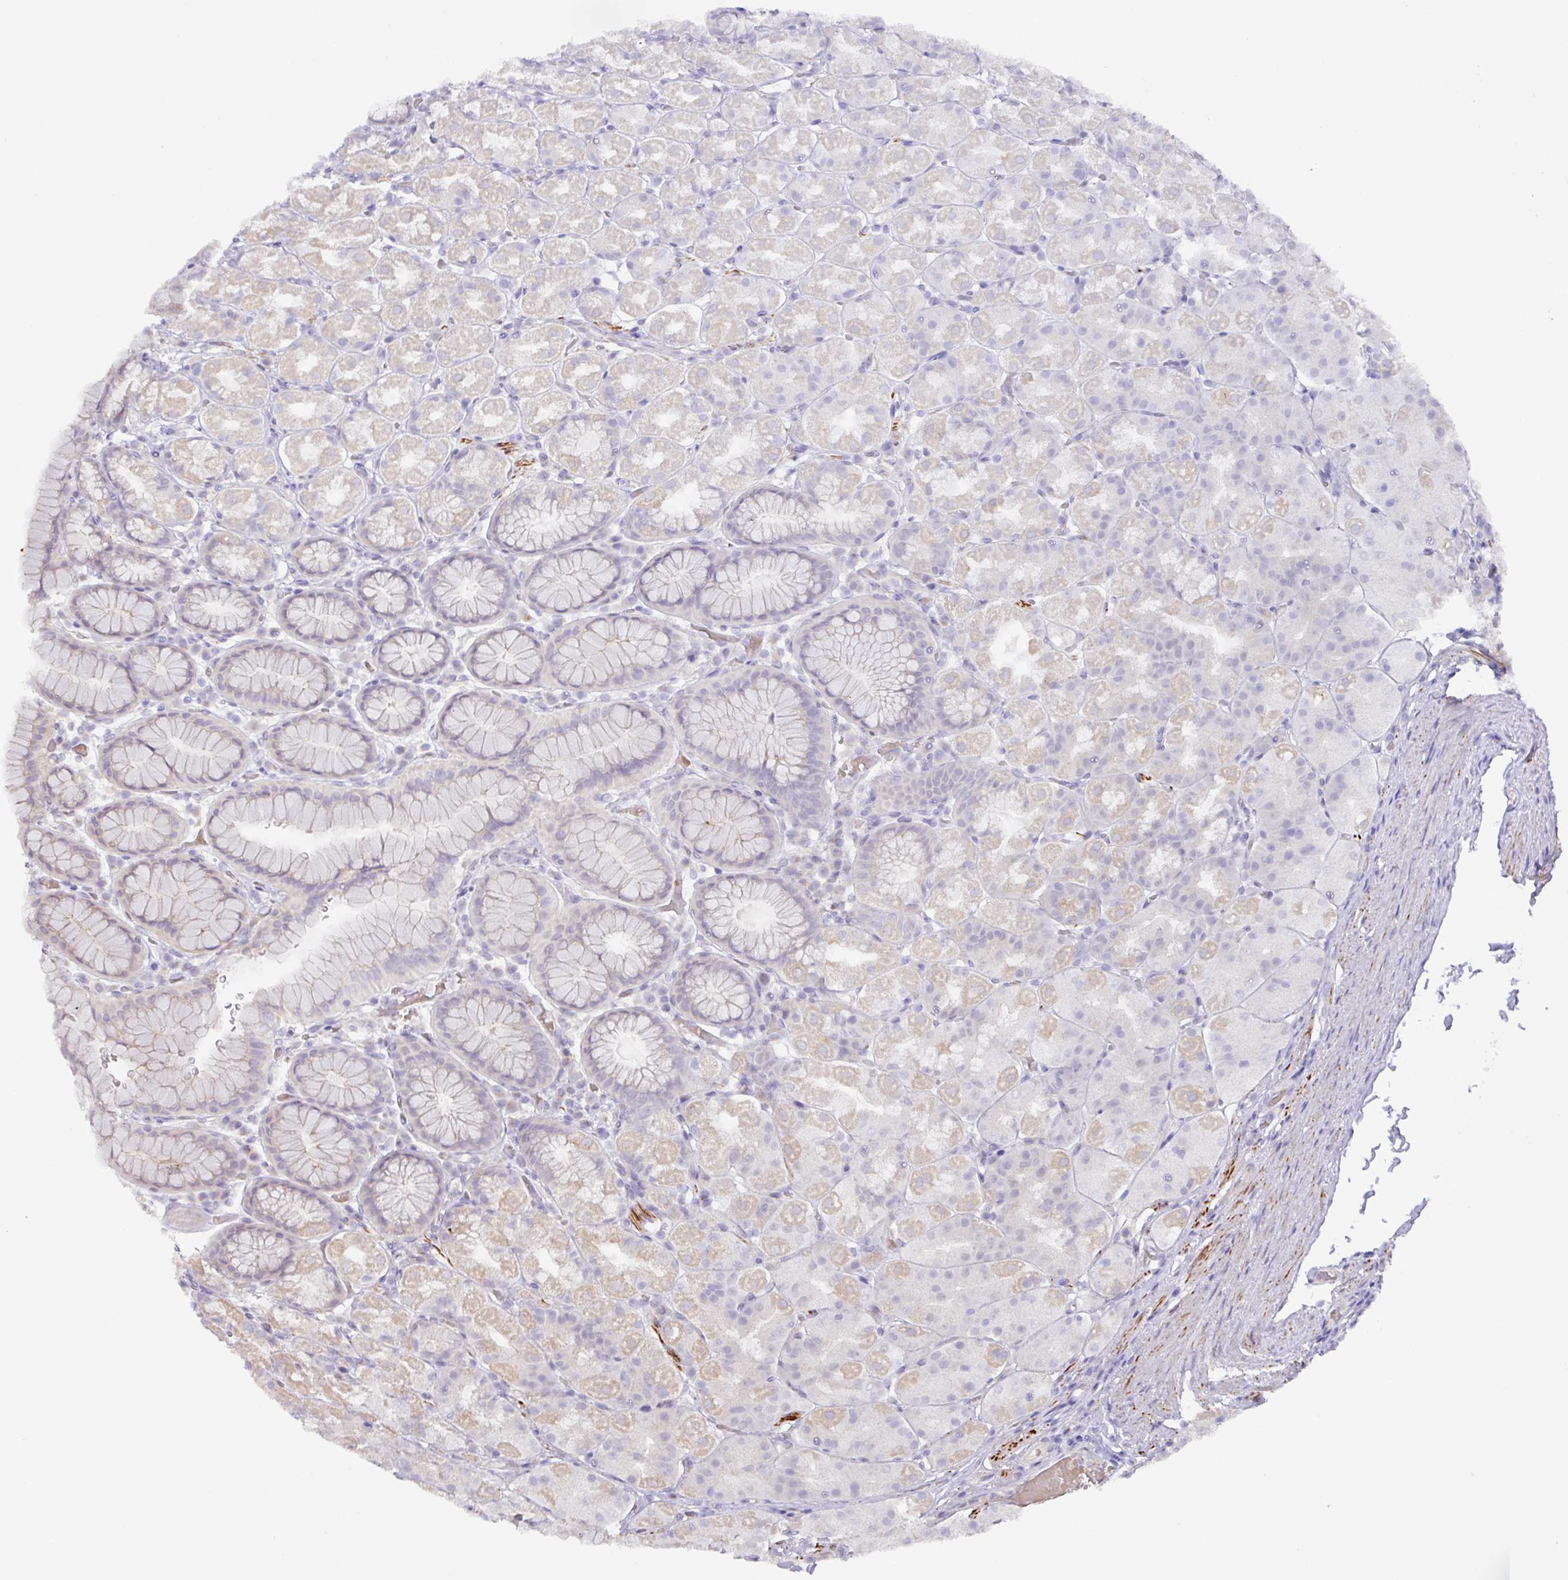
{"staining": {"intensity": "negative", "quantity": "none", "location": "none"}, "tissue": "stomach", "cell_type": "Glandular cells", "image_type": "normal", "snomed": [{"axis": "morphology", "description": "Normal tissue, NOS"}, {"axis": "topography", "description": "Stomach, upper"}, {"axis": "topography", "description": "Stomach"}], "caption": "DAB immunohistochemical staining of normal stomach demonstrates no significant staining in glandular cells. Nuclei are stained in blue.", "gene": "TARM1", "patient": {"sex": "male", "age": 68}}